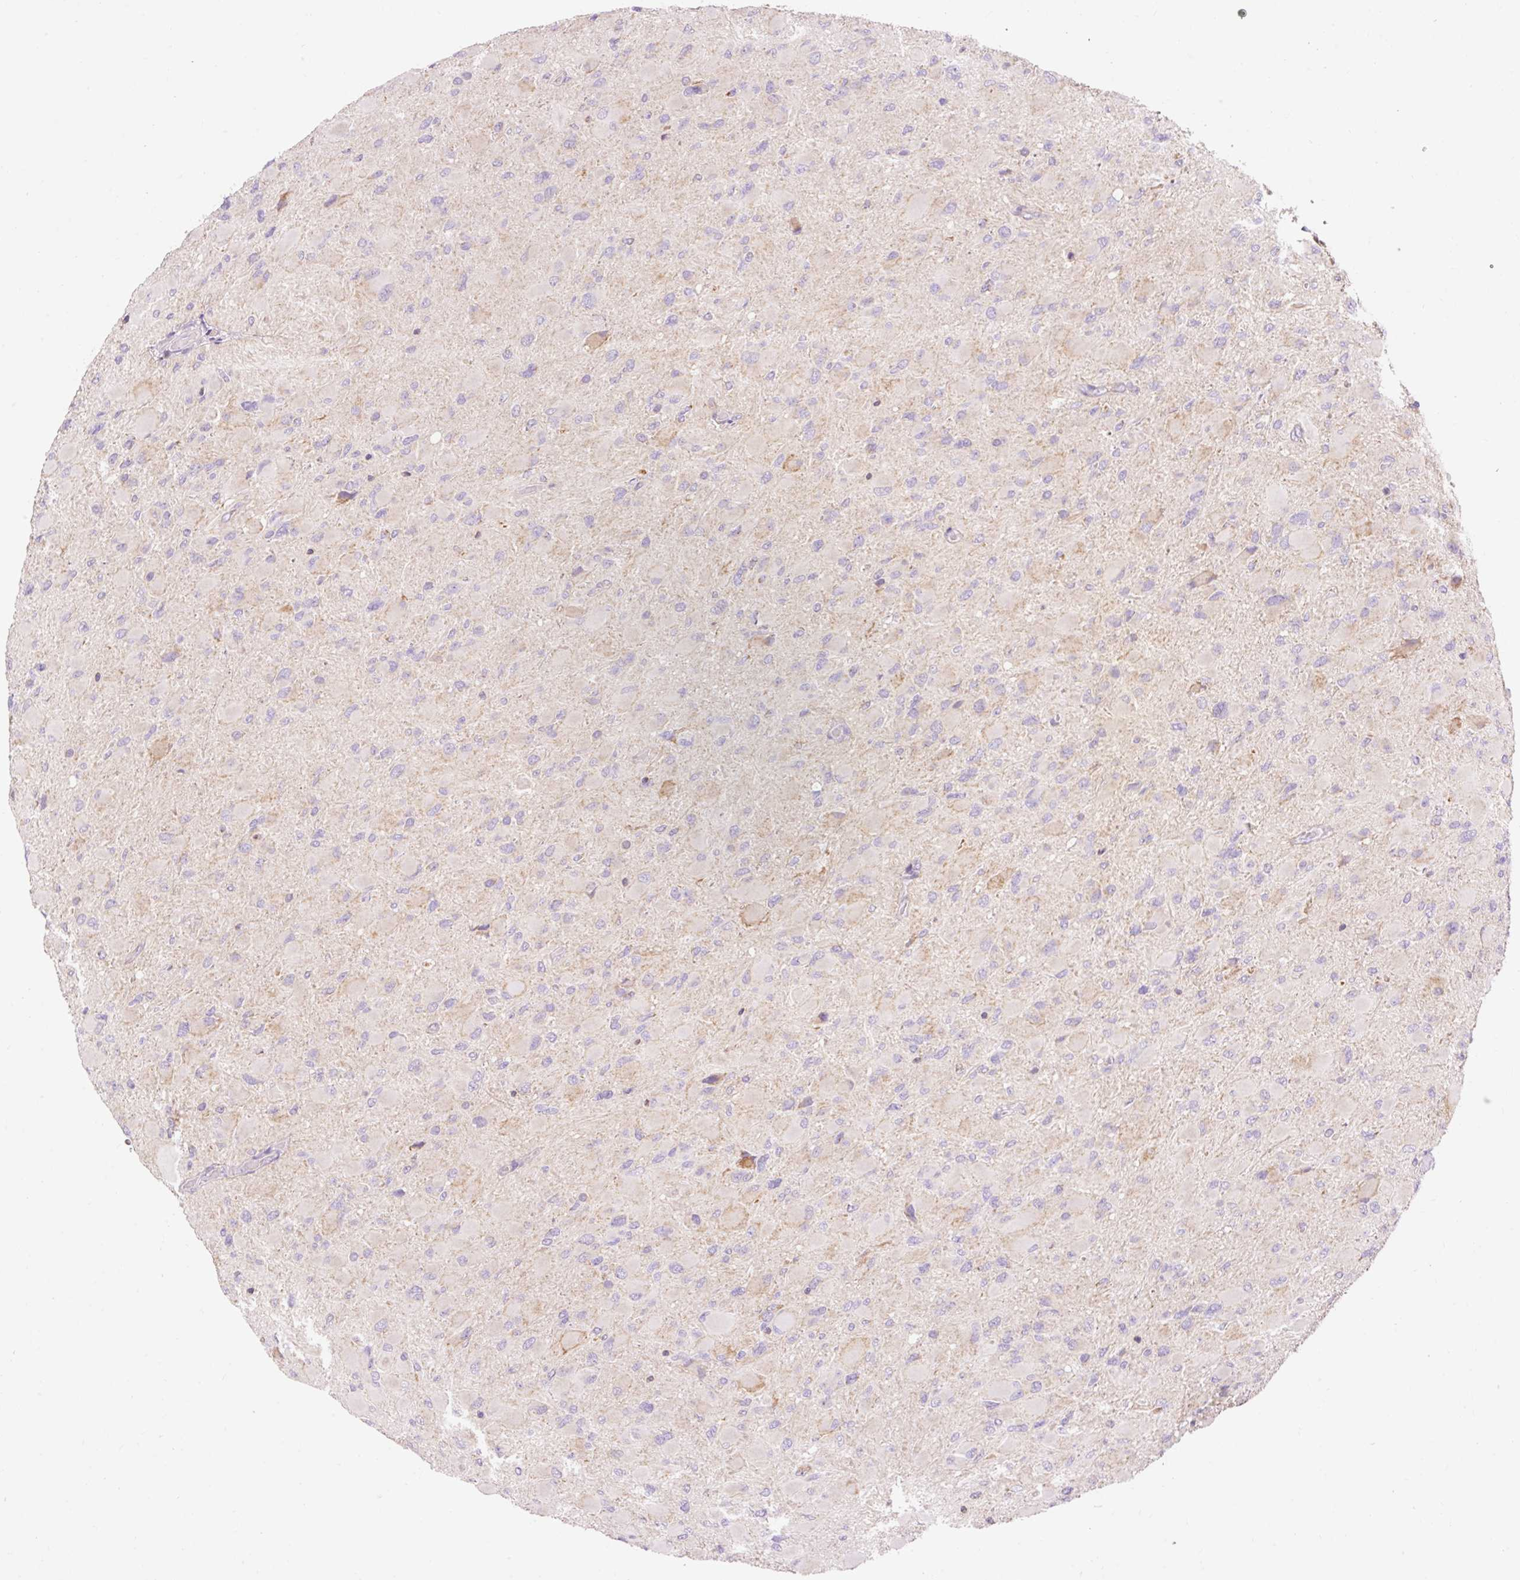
{"staining": {"intensity": "negative", "quantity": "none", "location": "none"}, "tissue": "glioma", "cell_type": "Tumor cells", "image_type": "cancer", "snomed": [{"axis": "morphology", "description": "Glioma, malignant, High grade"}, {"axis": "topography", "description": "Cerebral cortex"}], "caption": "The micrograph reveals no staining of tumor cells in glioma.", "gene": "IMMT", "patient": {"sex": "female", "age": 36}}